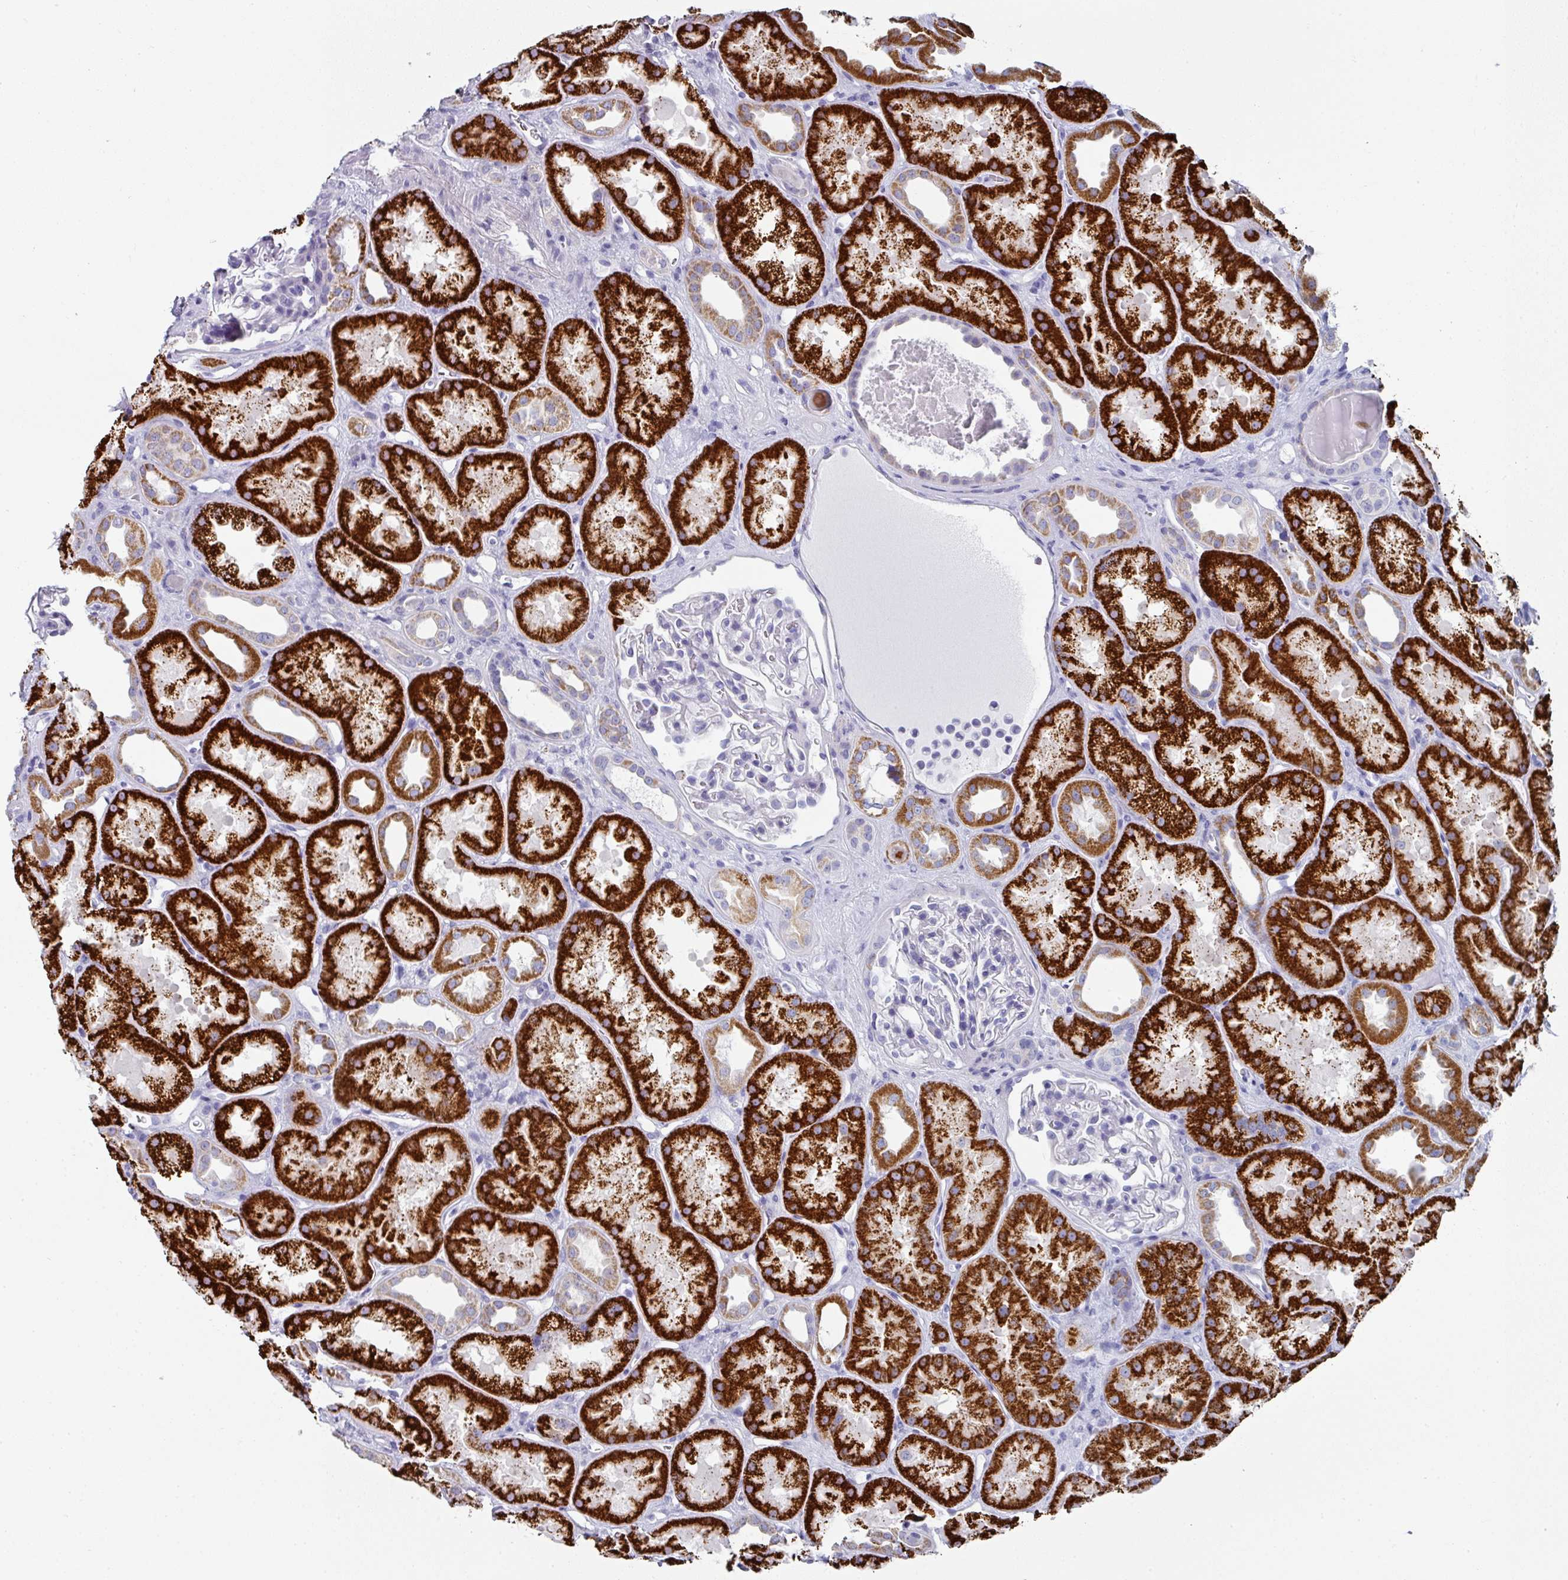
{"staining": {"intensity": "negative", "quantity": "none", "location": "none"}, "tissue": "kidney", "cell_type": "Cells in glomeruli", "image_type": "normal", "snomed": [{"axis": "morphology", "description": "Normal tissue, NOS"}, {"axis": "topography", "description": "Kidney"}], "caption": "High magnification brightfield microscopy of normal kidney stained with DAB (brown) and counterstained with hematoxylin (blue): cells in glomeruli show no significant staining. Brightfield microscopy of immunohistochemistry stained with DAB (brown) and hematoxylin (blue), captured at high magnification.", "gene": "SETBP1", "patient": {"sex": "male", "age": 61}}